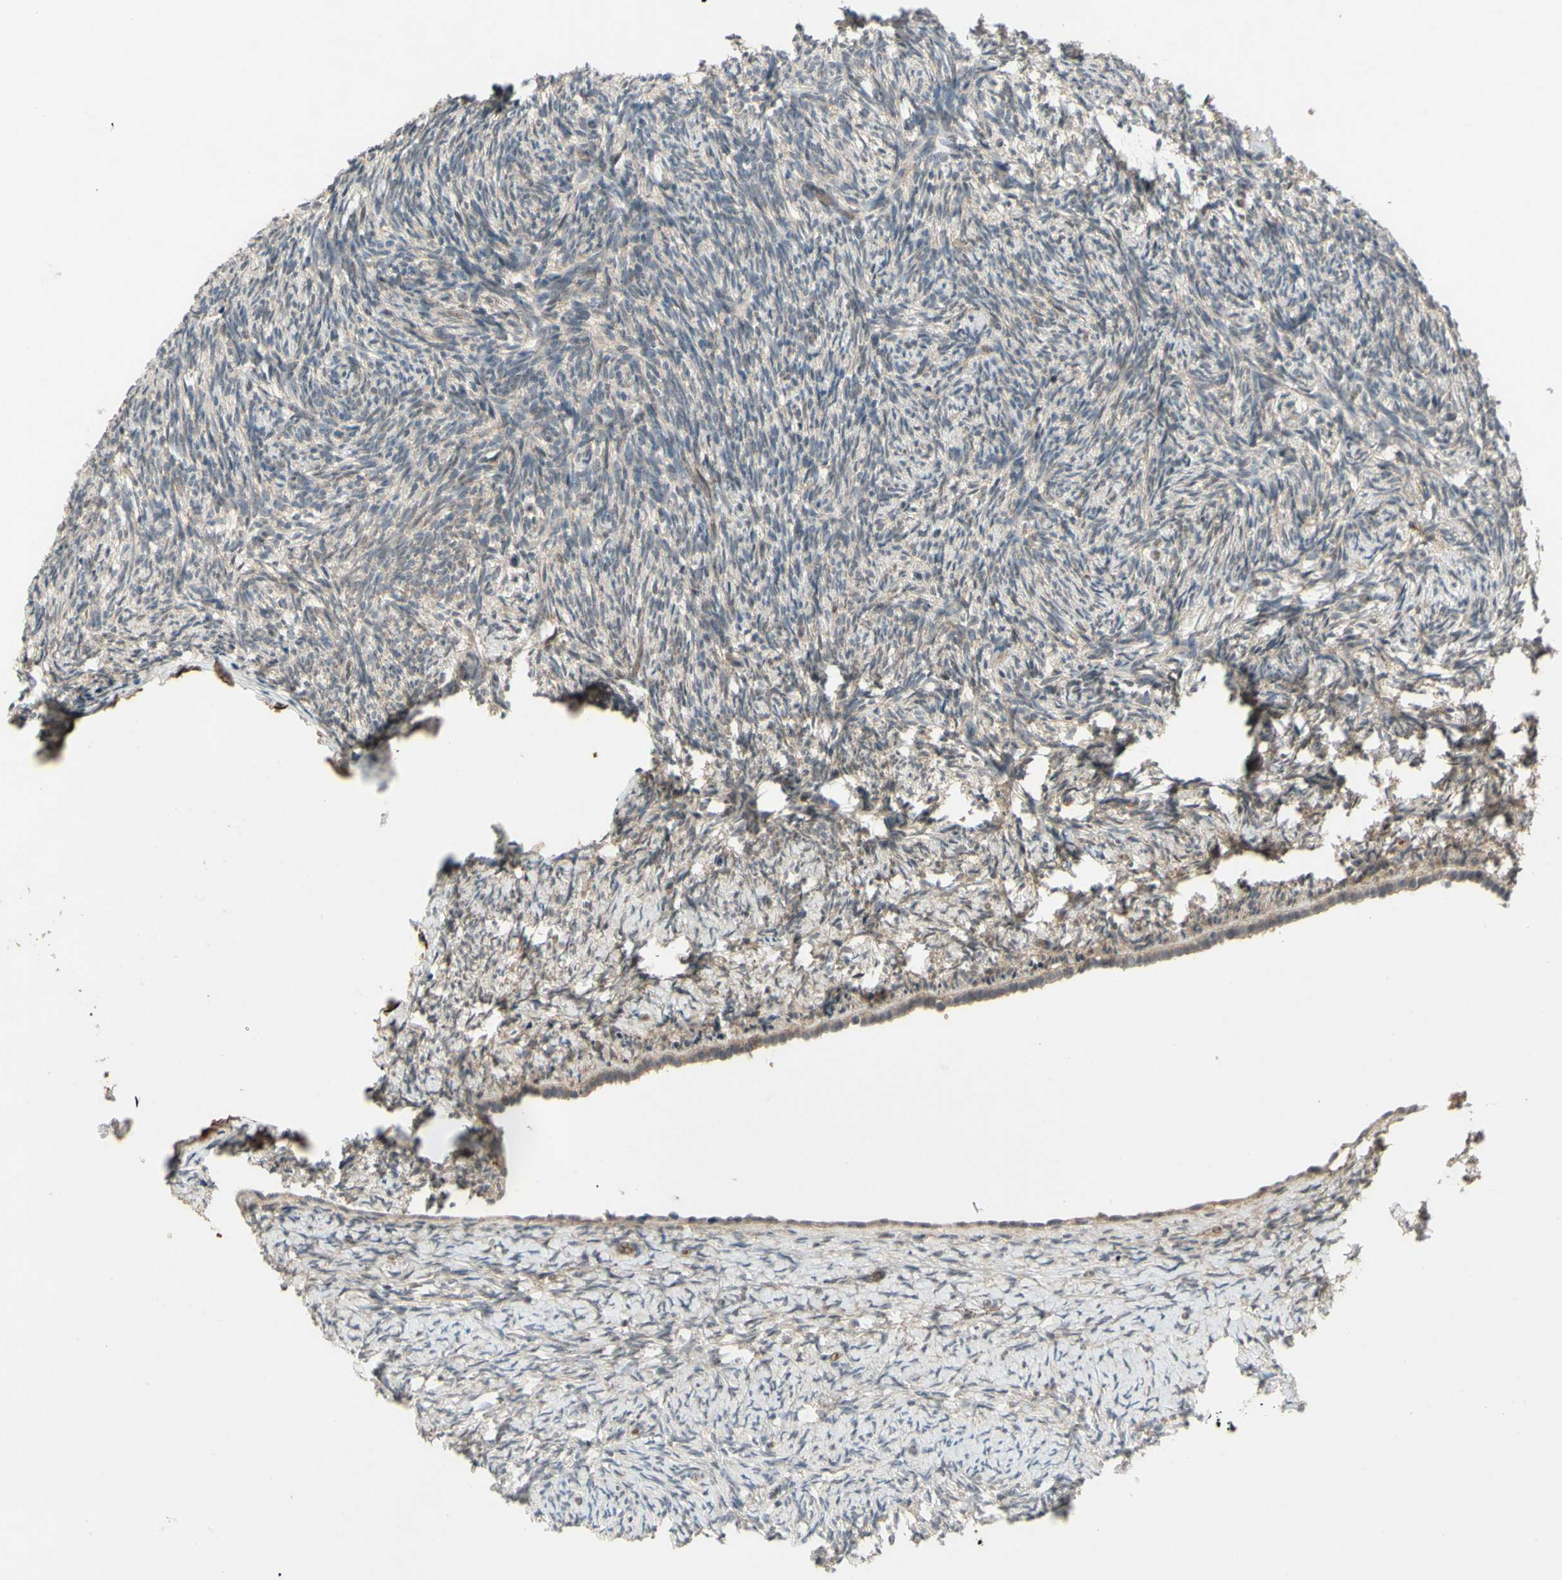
{"staining": {"intensity": "weak", "quantity": "25%-75%", "location": "cytoplasmic/membranous"}, "tissue": "ovary", "cell_type": "Ovarian stroma cells", "image_type": "normal", "snomed": [{"axis": "morphology", "description": "Normal tissue, NOS"}, {"axis": "topography", "description": "Ovary"}], "caption": "Brown immunohistochemical staining in benign human ovary exhibits weak cytoplasmic/membranous staining in about 25%-75% of ovarian stroma cells.", "gene": "ALK", "patient": {"sex": "female", "age": 60}}